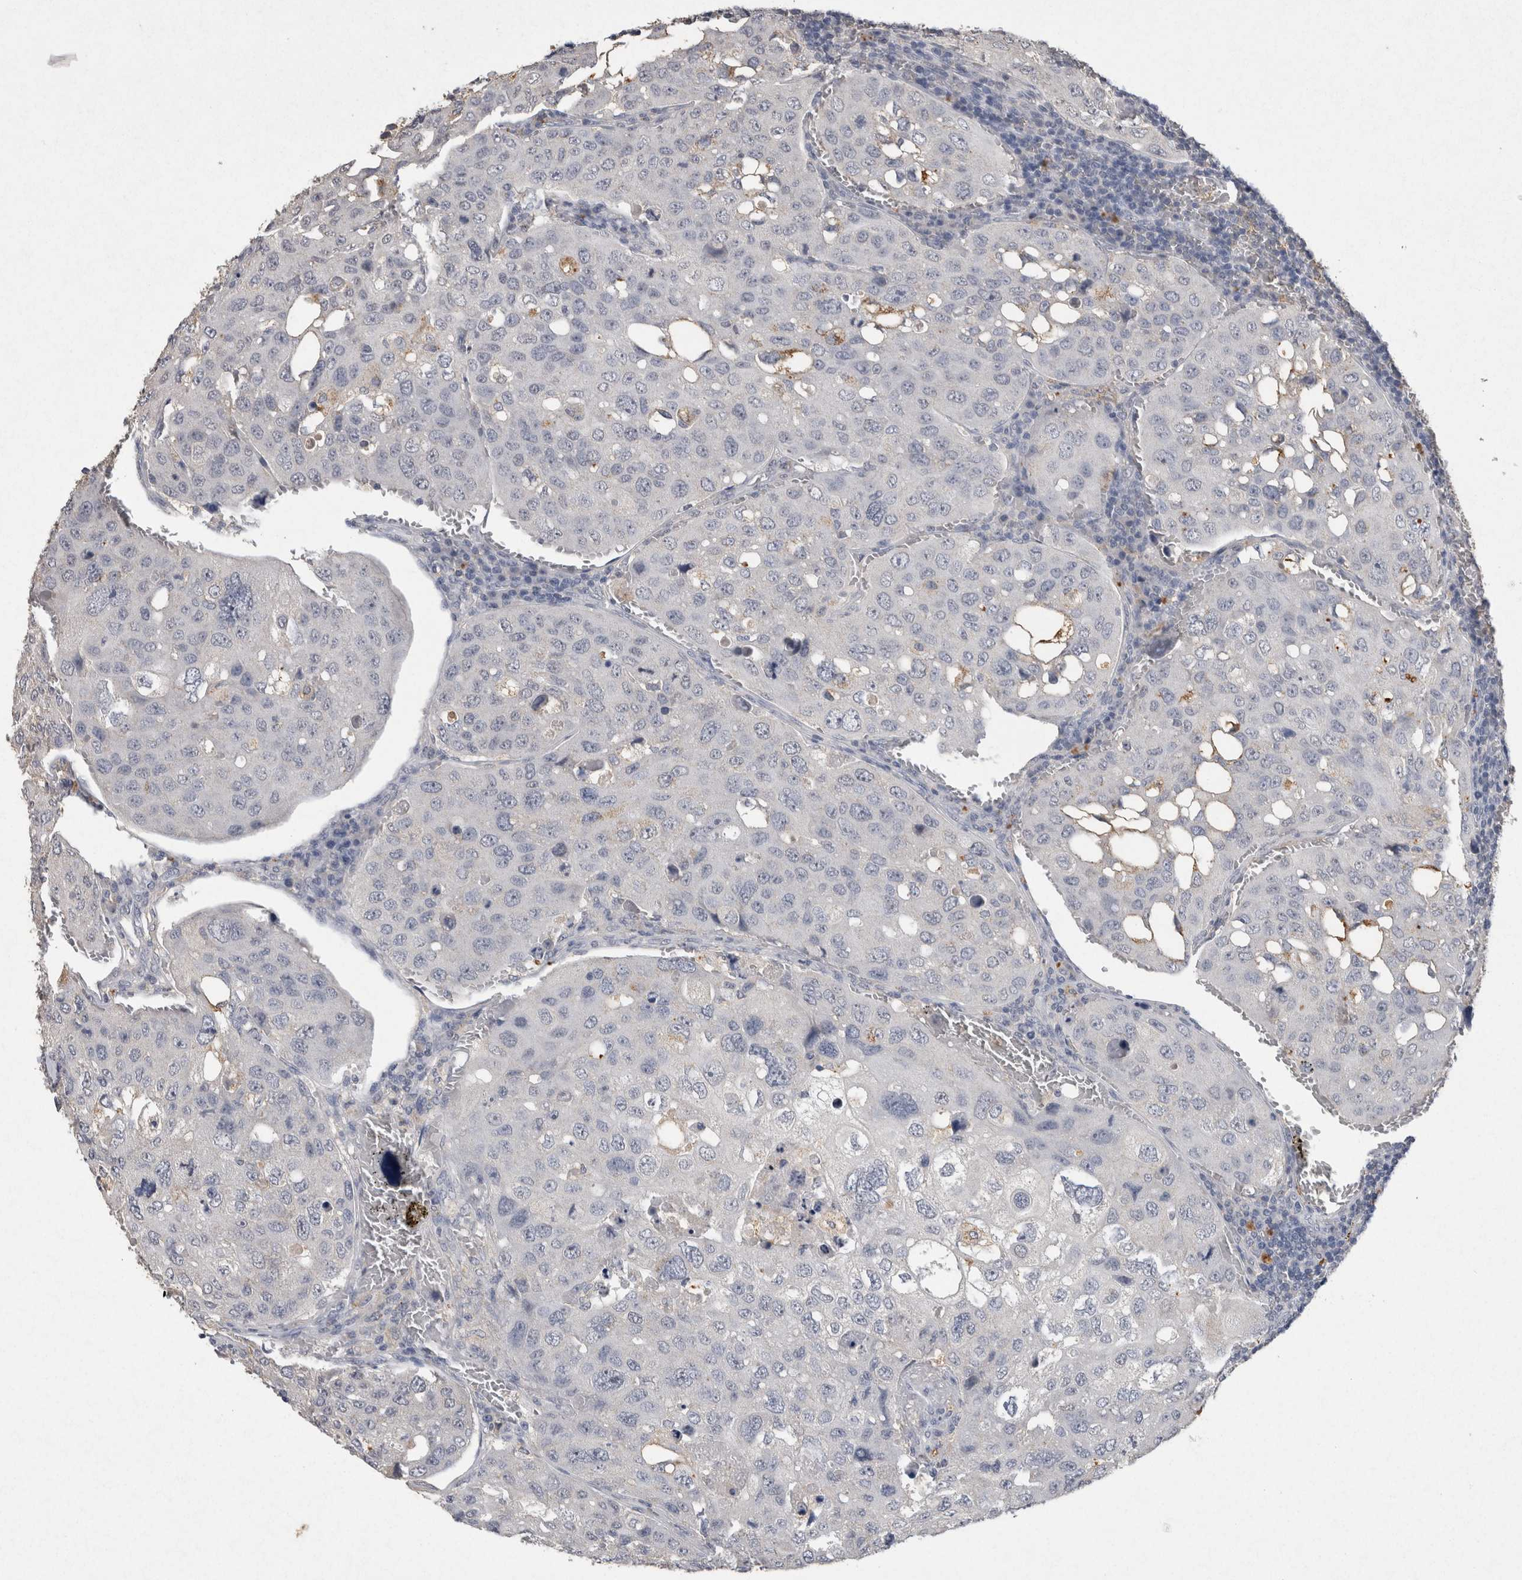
{"staining": {"intensity": "negative", "quantity": "none", "location": "none"}, "tissue": "urothelial cancer", "cell_type": "Tumor cells", "image_type": "cancer", "snomed": [{"axis": "morphology", "description": "Urothelial carcinoma, High grade"}, {"axis": "topography", "description": "Lymph node"}, {"axis": "topography", "description": "Urinary bladder"}], "caption": "High magnification brightfield microscopy of urothelial carcinoma (high-grade) stained with DAB (brown) and counterstained with hematoxylin (blue): tumor cells show no significant expression.", "gene": "CNTFR", "patient": {"sex": "male", "age": 51}}